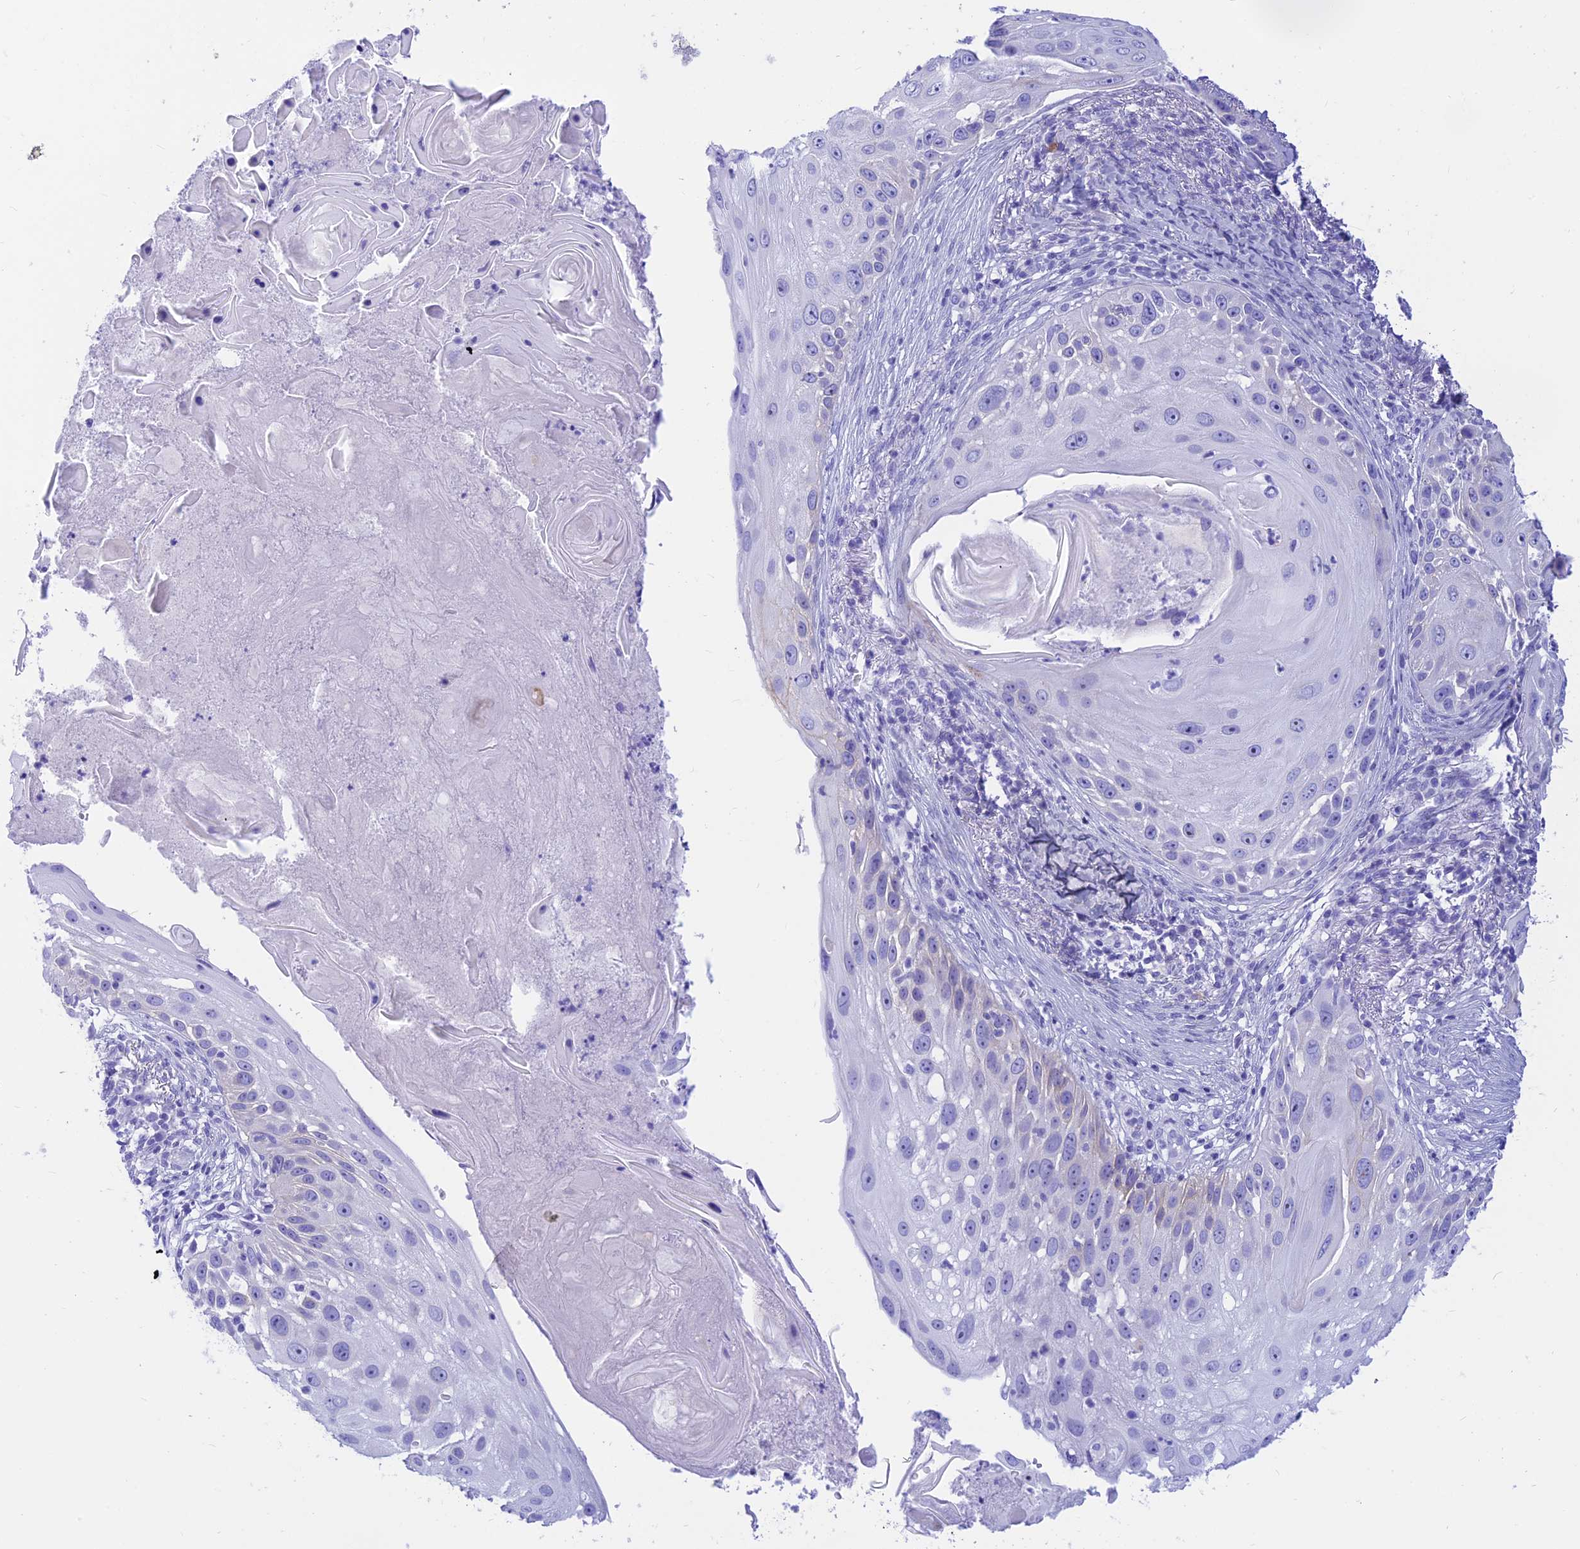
{"staining": {"intensity": "negative", "quantity": "none", "location": "none"}, "tissue": "skin cancer", "cell_type": "Tumor cells", "image_type": "cancer", "snomed": [{"axis": "morphology", "description": "Squamous cell carcinoma, NOS"}, {"axis": "topography", "description": "Skin"}], "caption": "Immunohistochemical staining of human skin cancer (squamous cell carcinoma) exhibits no significant expression in tumor cells.", "gene": "PRNP", "patient": {"sex": "female", "age": 44}}